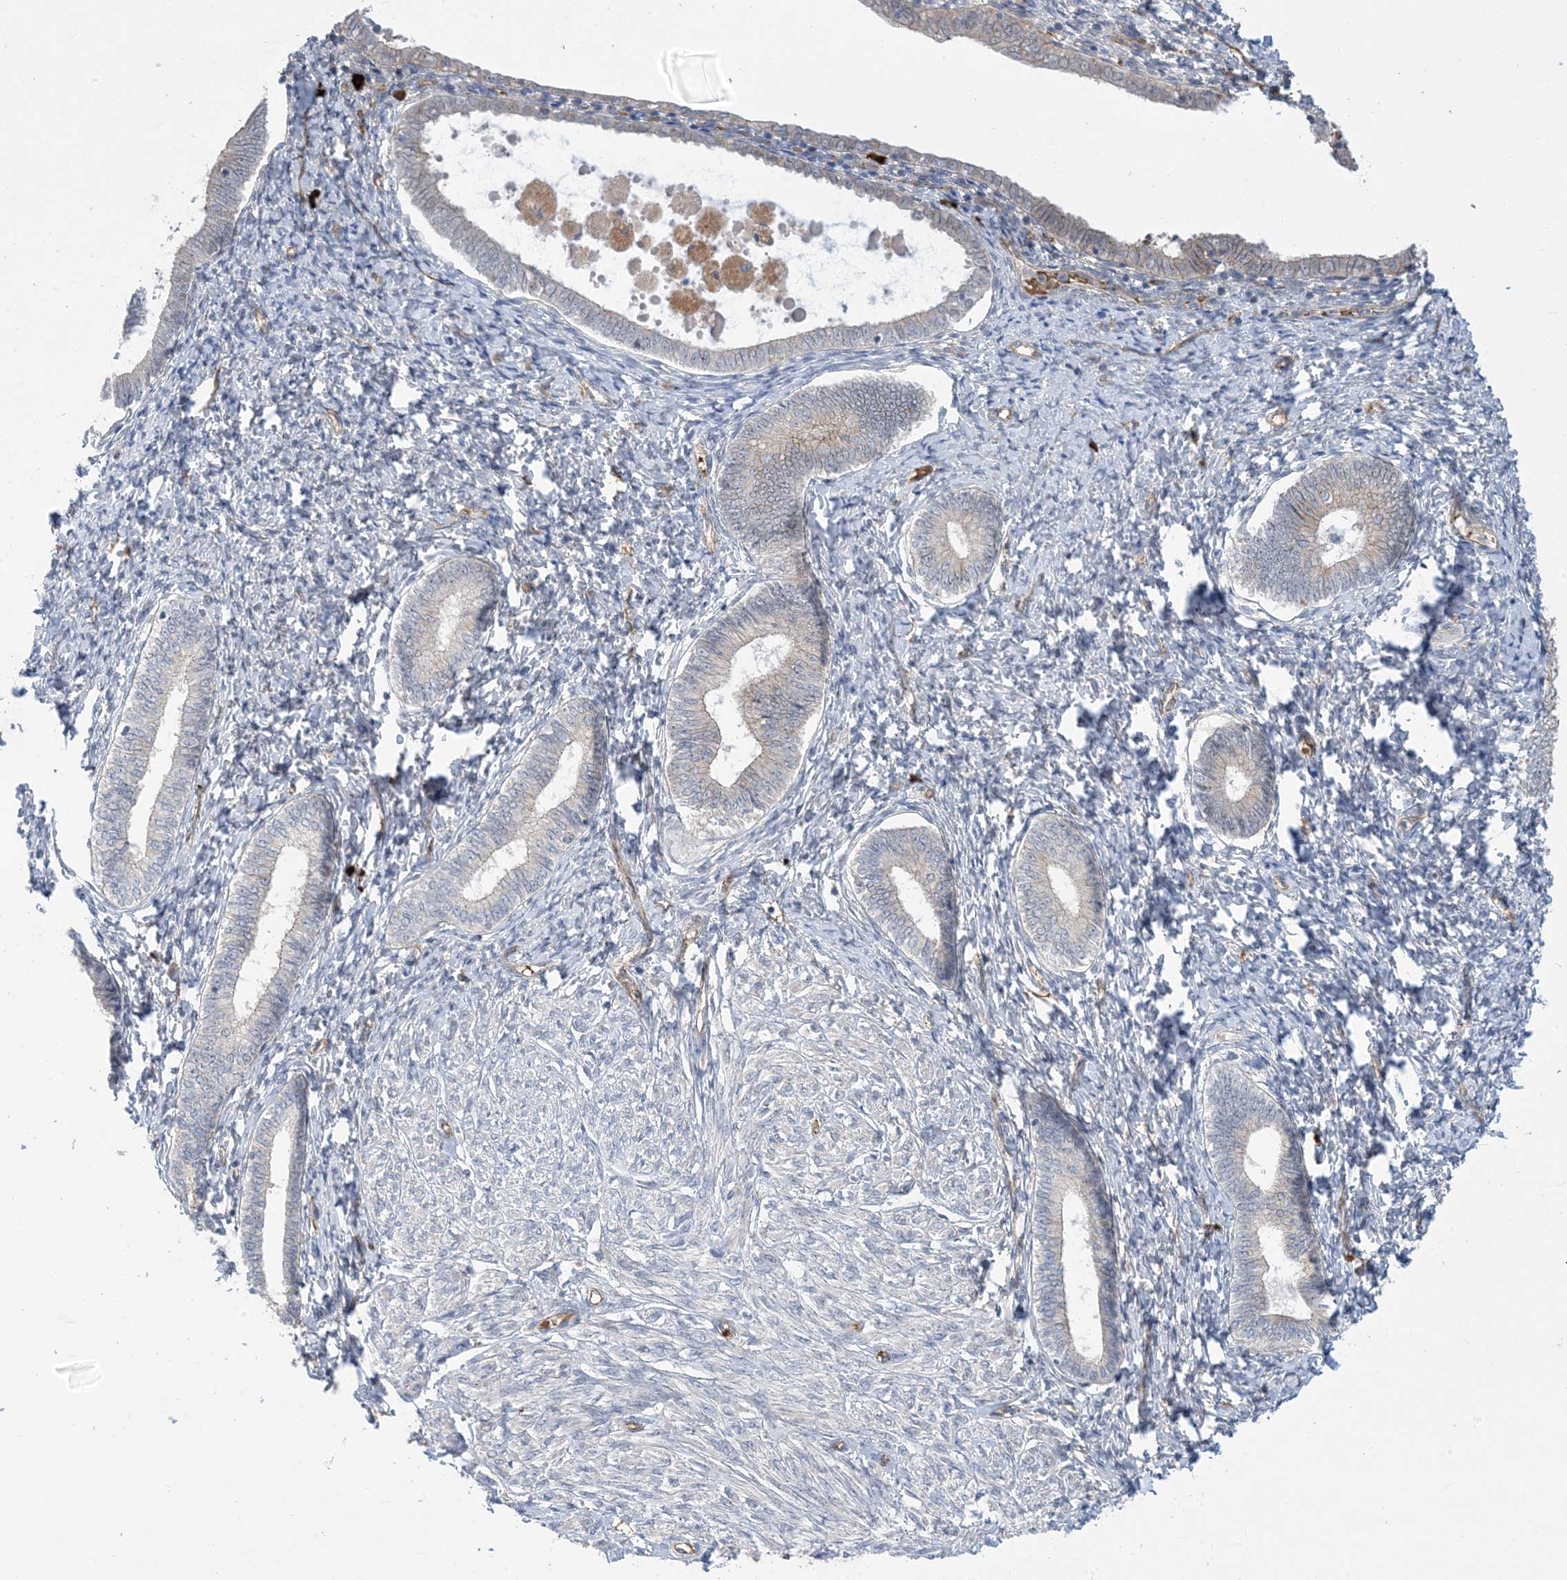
{"staining": {"intensity": "negative", "quantity": "none", "location": "none"}, "tissue": "endometrium", "cell_type": "Cells in endometrial stroma", "image_type": "normal", "snomed": [{"axis": "morphology", "description": "Normal tissue, NOS"}, {"axis": "topography", "description": "Endometrium"}], "caption": "Endometrium stained for a protein using immunohistochemistry shows no staining cells in endometrial stroma.", "gene": "AOC1", "patient": {"sex": "female", "age": 72}}